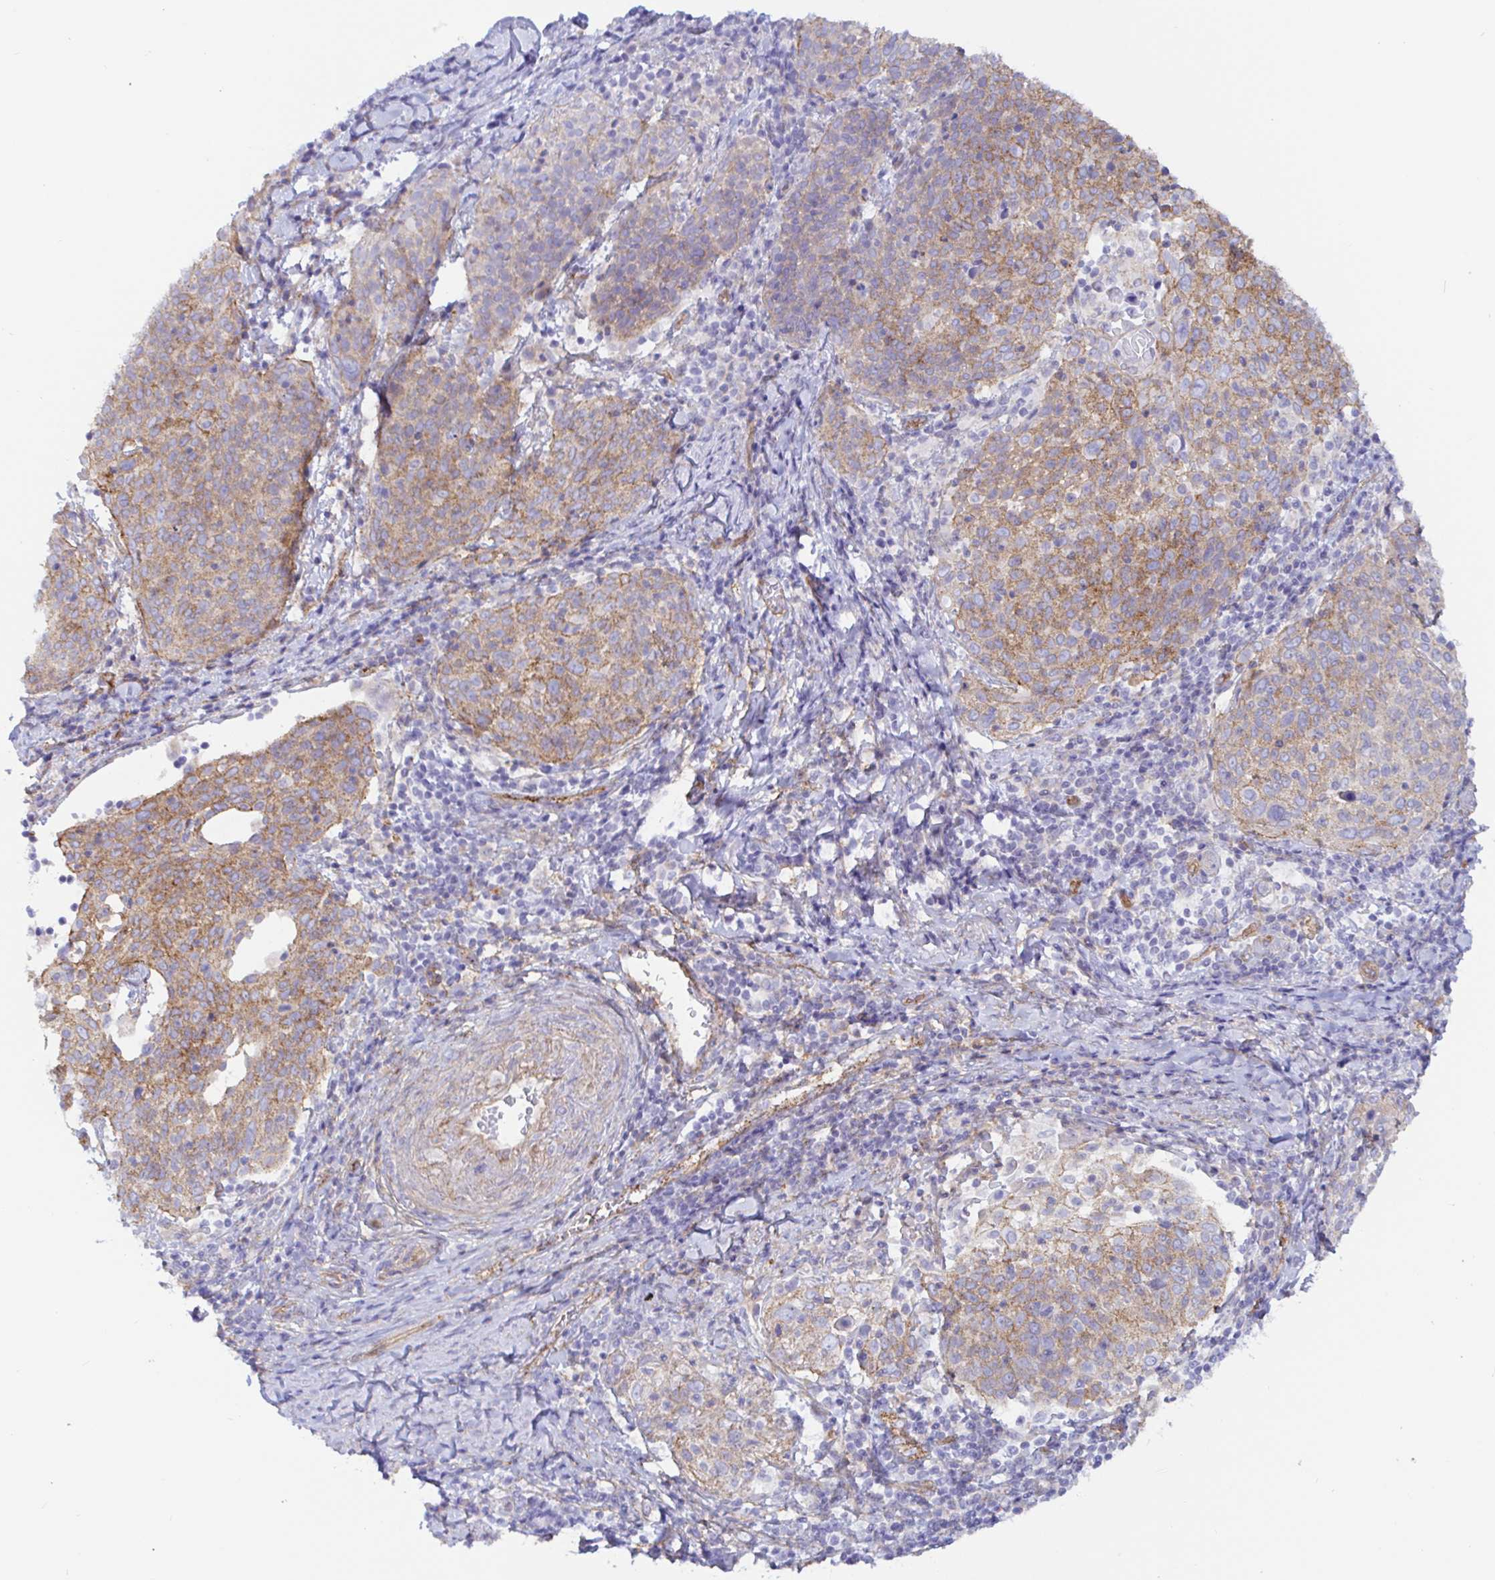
{"staining": {"intensity": "weak", "quantity": "25%-75%", "location": "cytoplasmic/membranous"}, "tissue": "cervical cancer", "cell_type": "Tumor cells", "image_type": "cancer", "snomed": [{"axis": "morphology", "description": "Squamous cell carcinoma, NOS"}, {"axis": "topography", "description": "Cervix"}], "caption": "Approximately 25%-75% of tumor cells in cervical squamous cell carcinoma reveal weak cytoplasmic/membranous protein staining as visualized by brown immunohistochemical staining.", "gene": "ARL4D", "patient": {"sex": "female", "age": 61}}